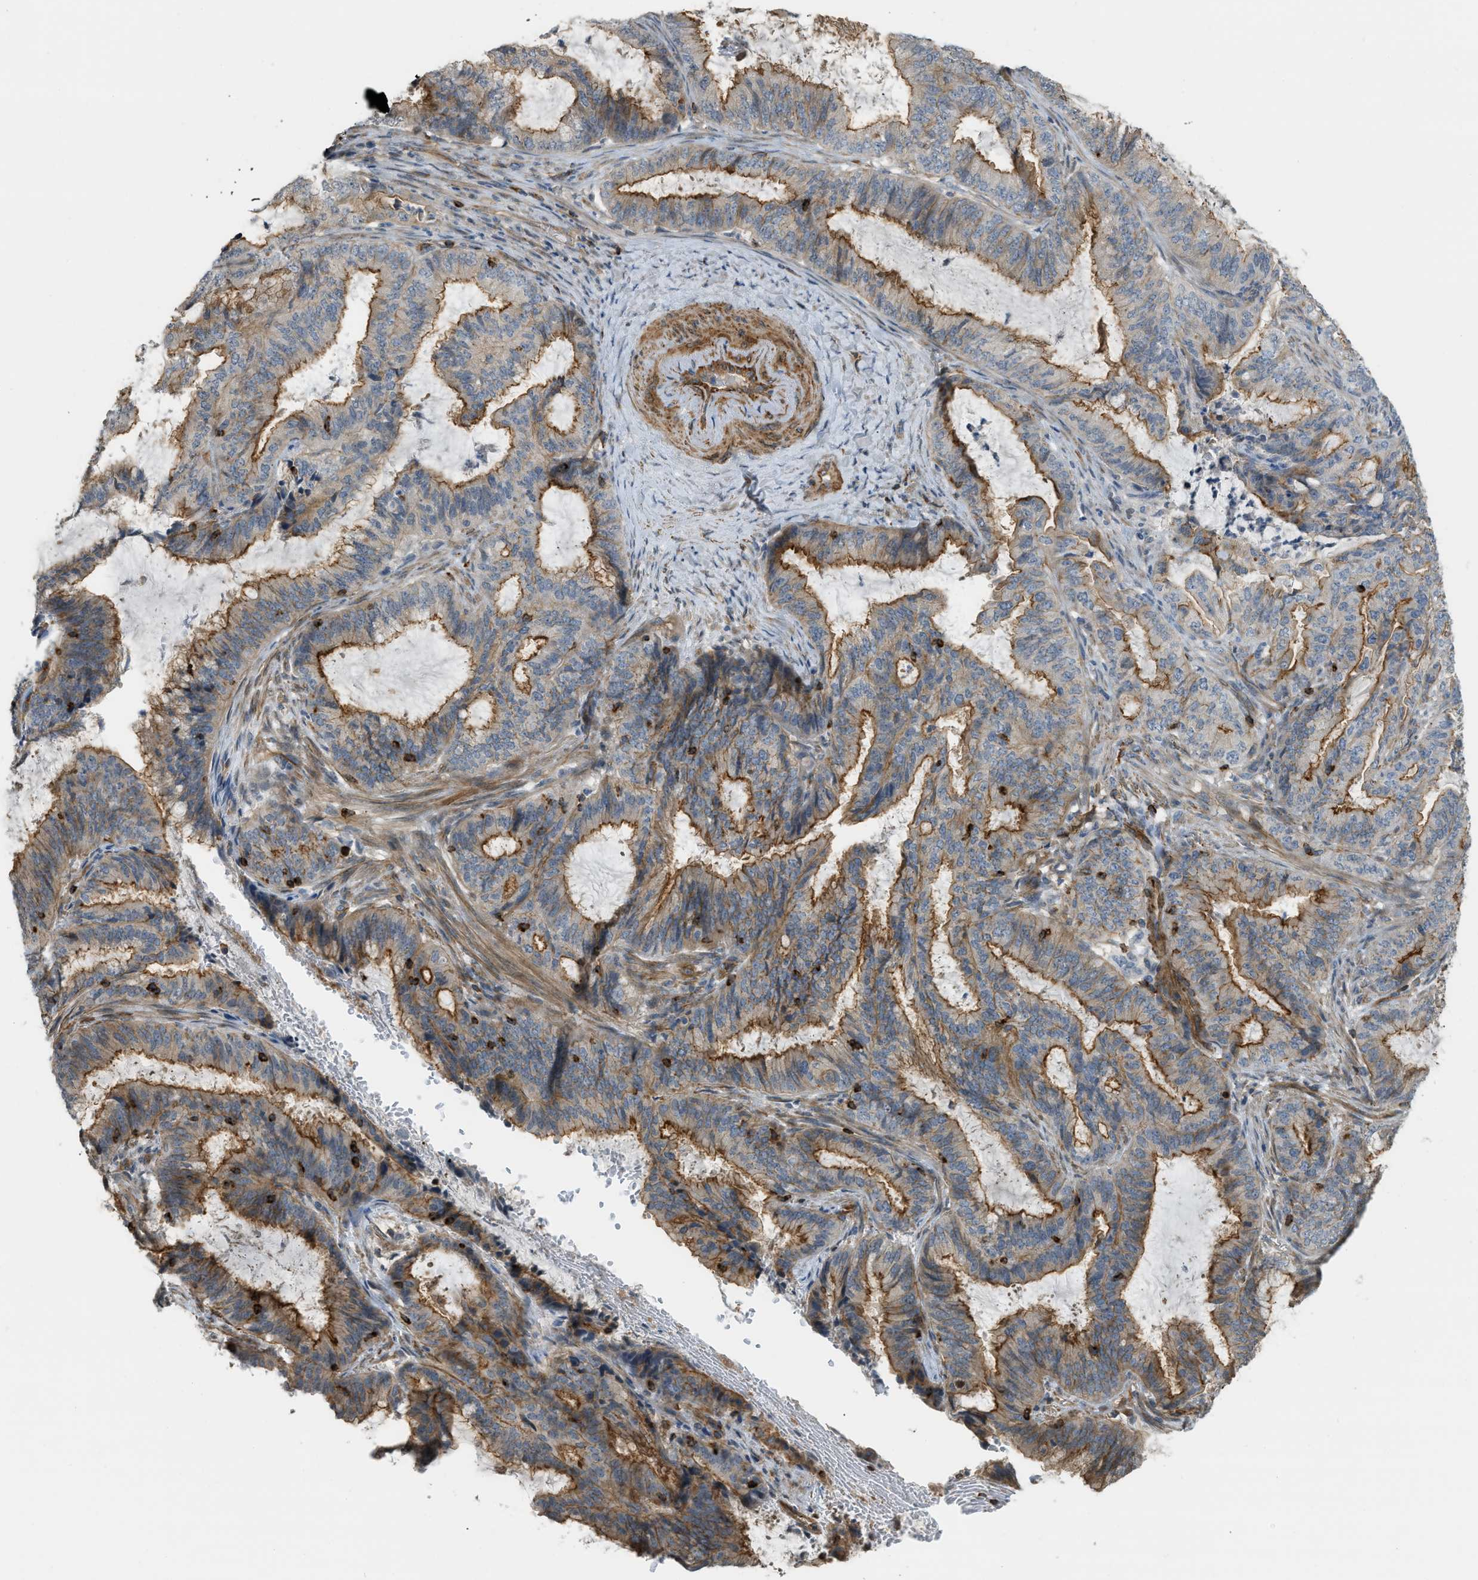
{"staining": {"intensity": "moderate", "quantity": ">75%", "location": "cytoplasmic/membranous"}, "tissue": "endometrial cancer", "cell_type": "Tumor cells", "image_type": "cancer", "snomed": [{"axis": "morphology", "description": "Adenocarcinoma, NOS"}, {"axis": "topography", "description": "Endometrium"}], "caption": "DAB (3,3'-diaminobenzidine) immunohistochemical staining of human endometrial cancer (adenocarcinoma) demonstrates moderate cytoplasmic/membranous protein staining in about >75% of tumor cells.", "gene": "KIAA1671", "patient": {"sex": "female", "age": 51}}